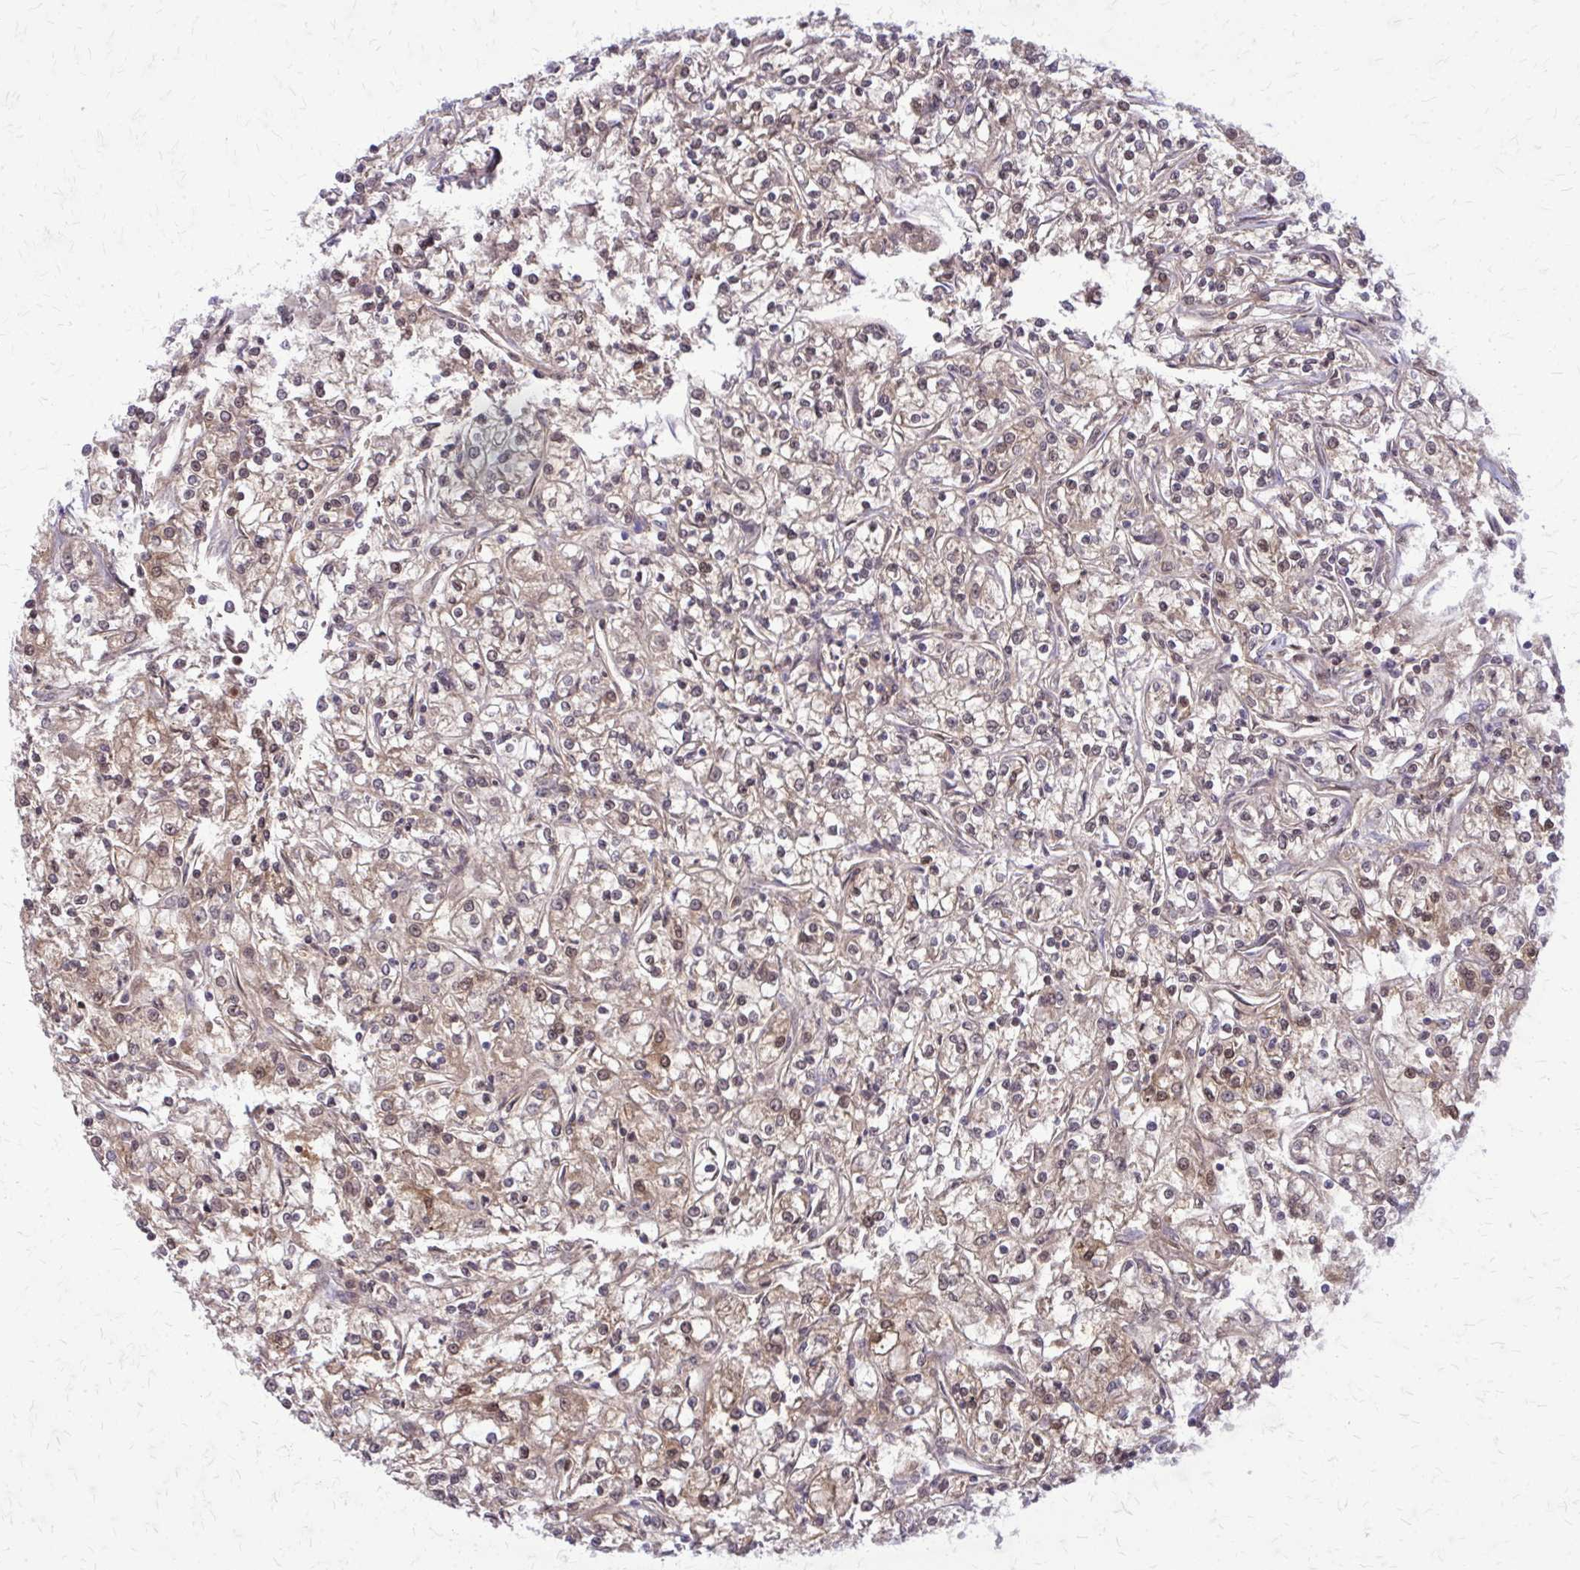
{"staining": {"intensity": "weak", "quantity": "25%-75%", "location": "nuclear"}, "tissue": "renal cancer", "cell_type": "Tumor cells", "image_type": "cancer", "snomed": [{"axis": "morphology", "description": "Adenocarcinoma, NOS"}, {"axis": "topography", "description": "Kidney"}], "caption": "Tumor cells show low levels of weak nuclear positivity in approximately 25%-75% of cells in renal cancer (adenocarcinoma).", "gene": "GLRX", "patient": {"sex": "female", "age": 59}}